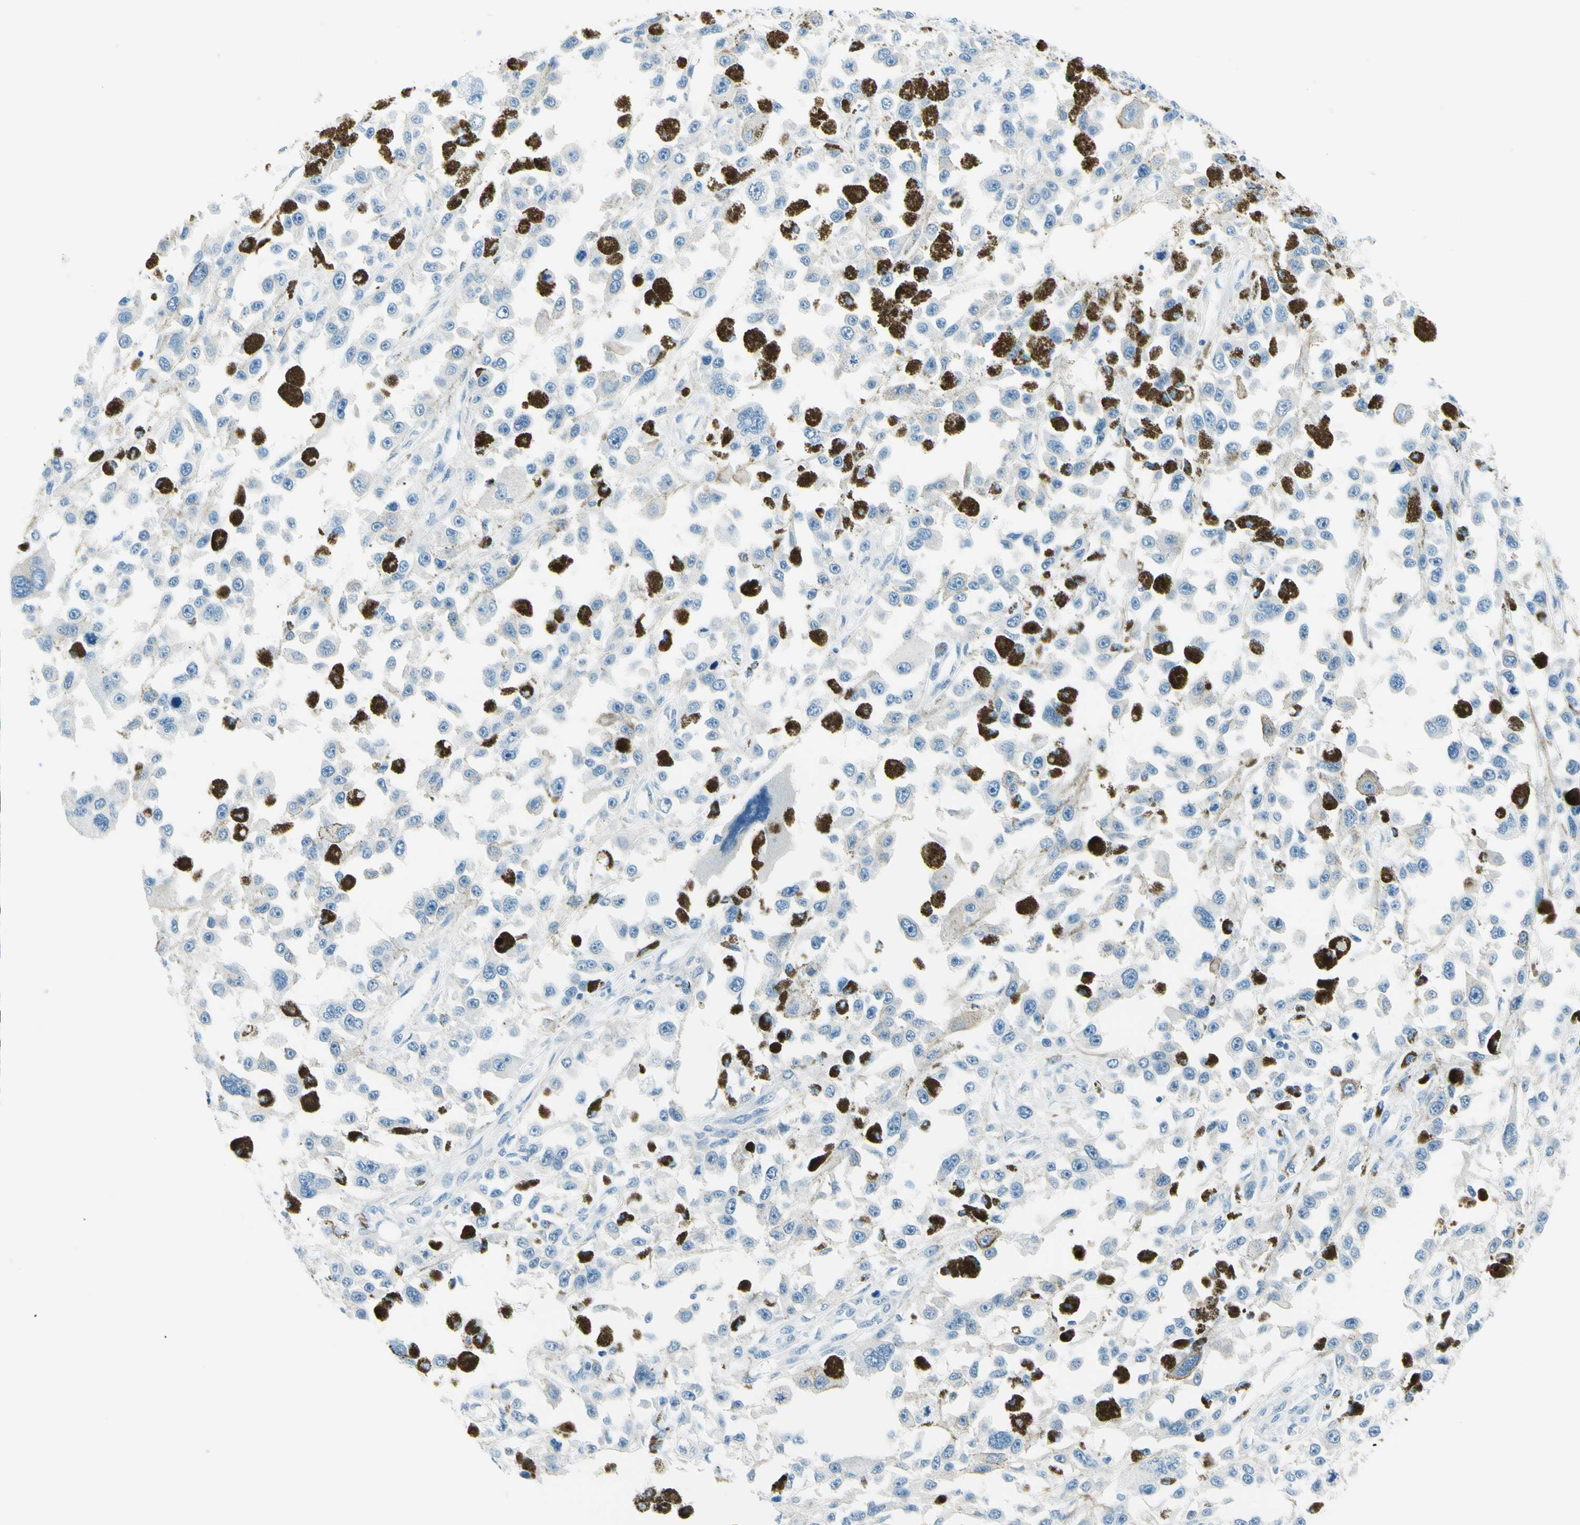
{"staining": {"intensity": "negative", "quantity": "none", "location": "none"}, "tissue": "melanoma", "cell_type": "Tumor cells", "image_type": "cancer", "snomed": [{"axis": "morphology", "description": "Malignant melanoma, Metastatic site"}, {"axis": "topography", "description": "Lymph node"}], "caption": "A photomicrograph of human melanoma is negative for staining in tumor cells.", "gene": "PASD1", "patient": {"sex": "male", "age": 59}}